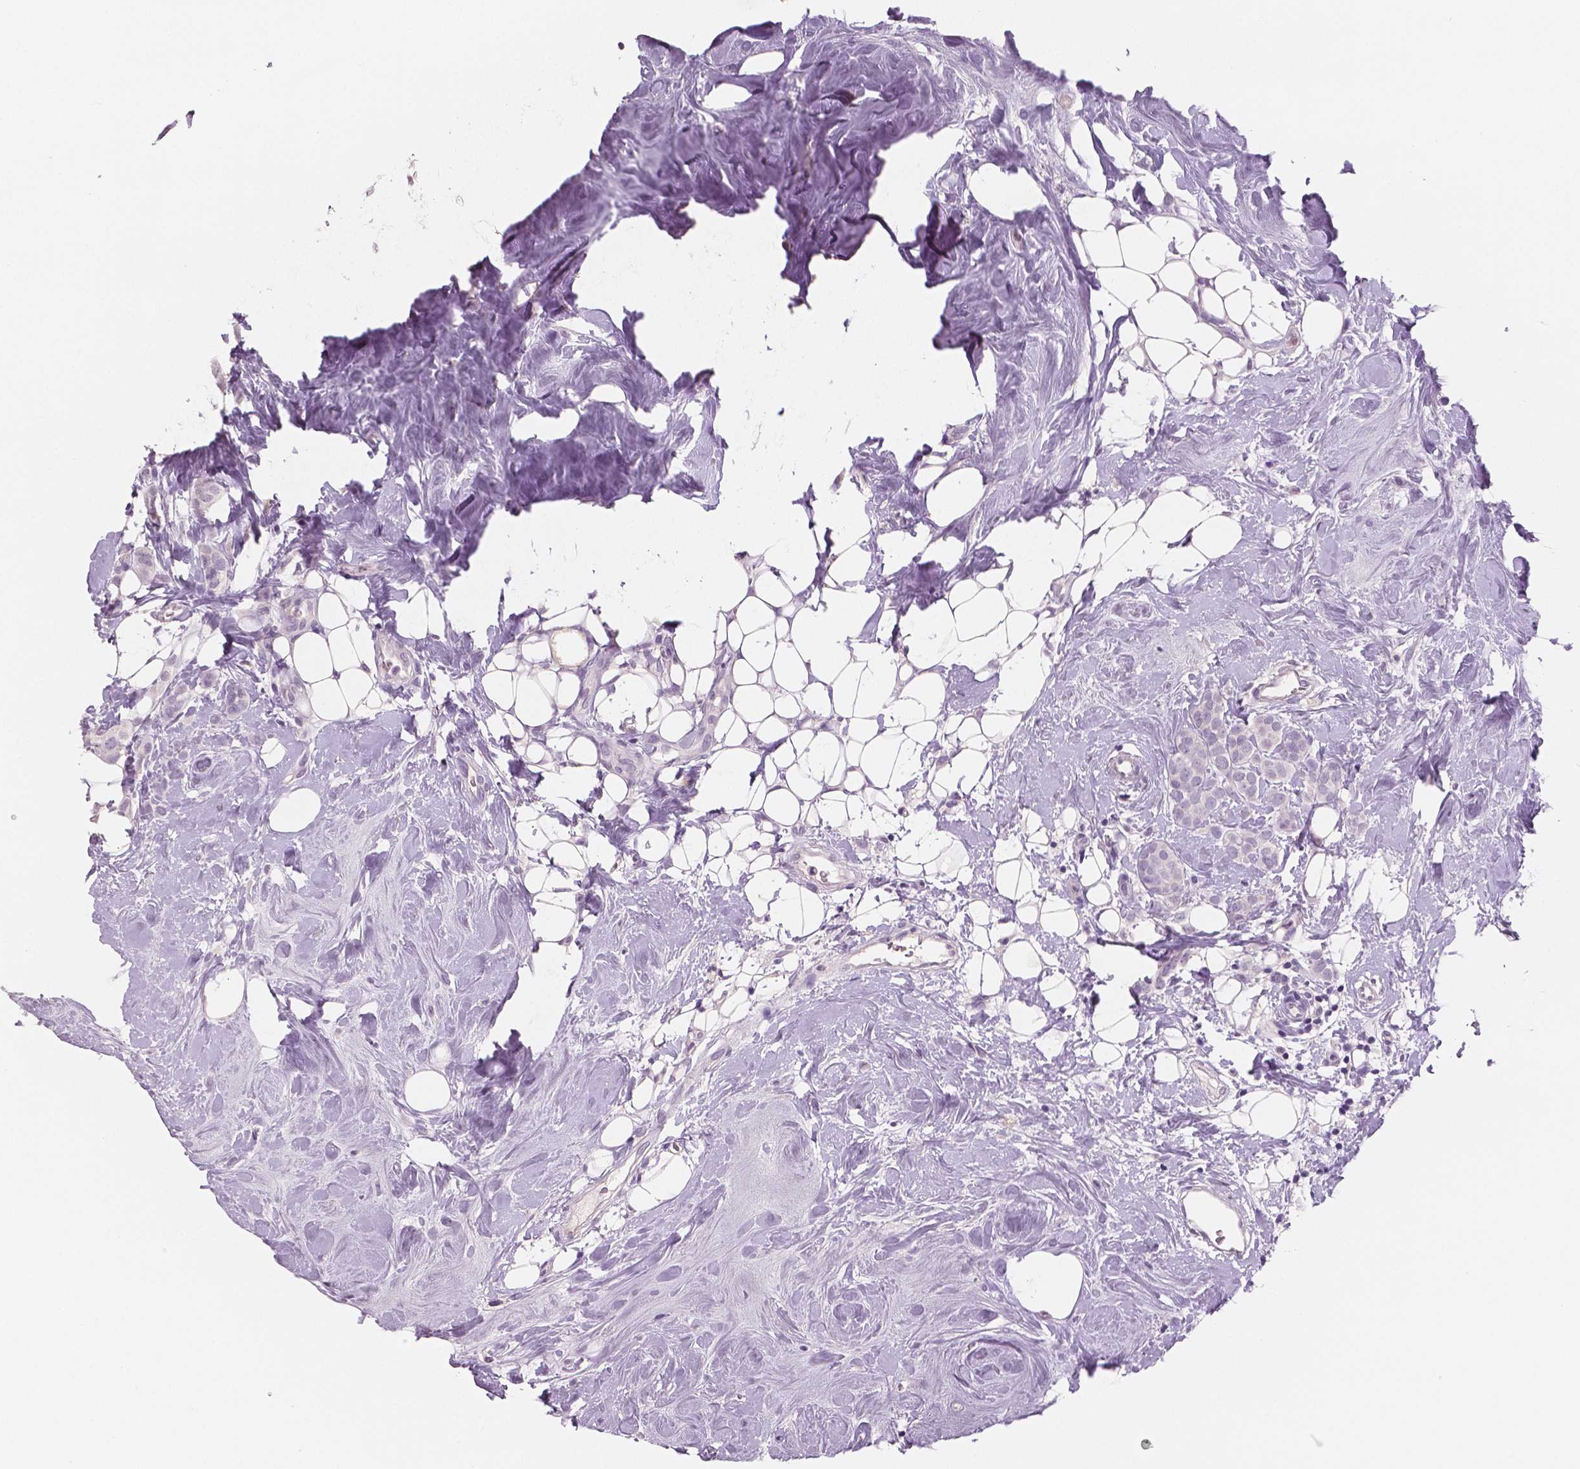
{"staining": {"intensity": "negative", "quantity": "none", "location": "none"}, "tissue": "breast cancer", "cell_type": "Tumor cells", "image_type": "cancer", "snomed": [{"axis": "morphology", "description": "Lobular carcinoma"}, {"axis": "topography", "description": "Breast"}], "caption": "The histopathology image shows no staining of tumor cells in lobular carcinoma (breast).", "gene": "NECAB2", "patient": {"sex": "female", "age": 49}}